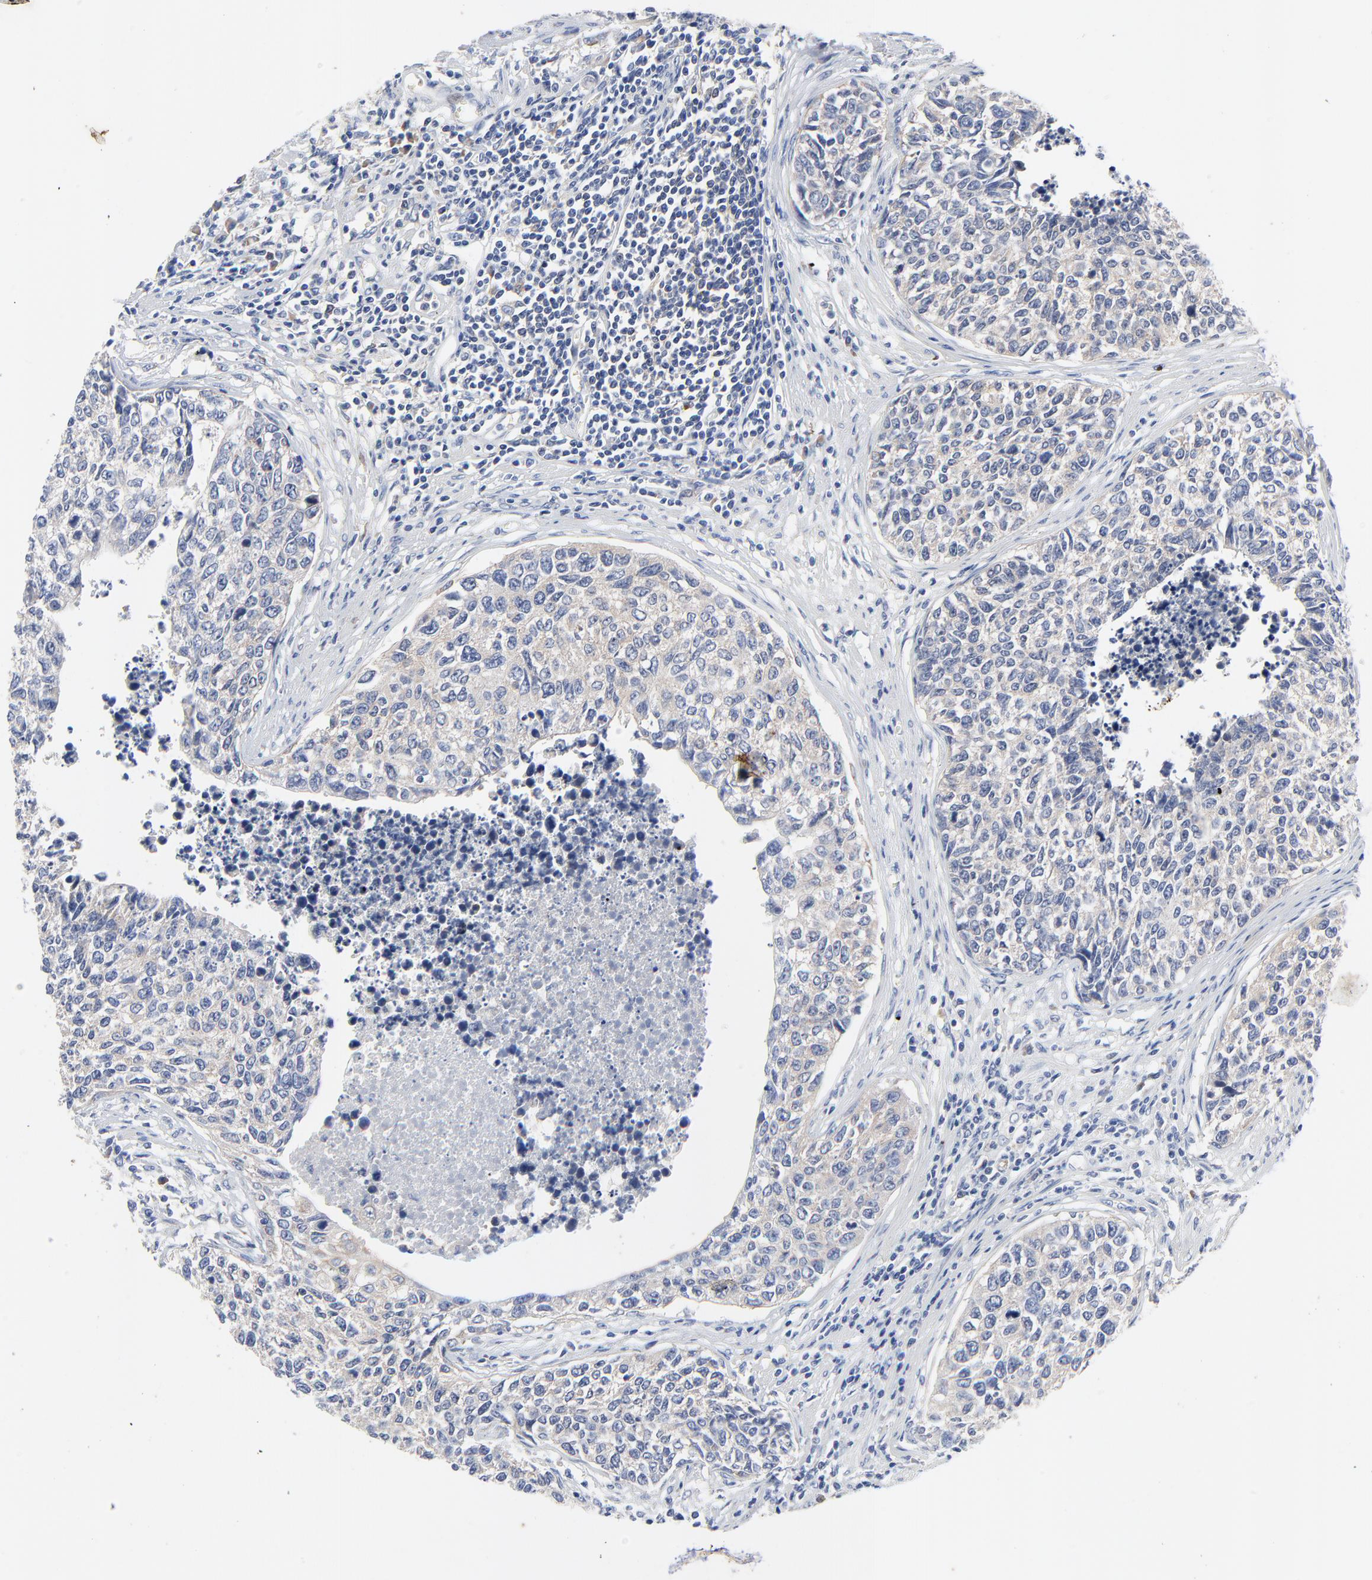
{"staining": {"intensity": "negative", "quantity": "none", "location": "none"}, "tissue": "urothelial cancer", "cell_type": "Tumor cells", "image_type": "cancer", "snomed": [{"axis": "morphology", "description": "Urothelial carcinoma, High grade"}, {"axis": "topography", "description": "Urinary bladder"}], "caption": "IHC micrograph of human urothelial carcinoma (high-grade) stained for a protein (brown), which demonstrates no staining in tumor cells. (DAB (3,3'-diaminobenzidine) immunohistochemistry, high magnification).", "gene": "VAV2", "patient": {"sex": "male", "age": 81}}